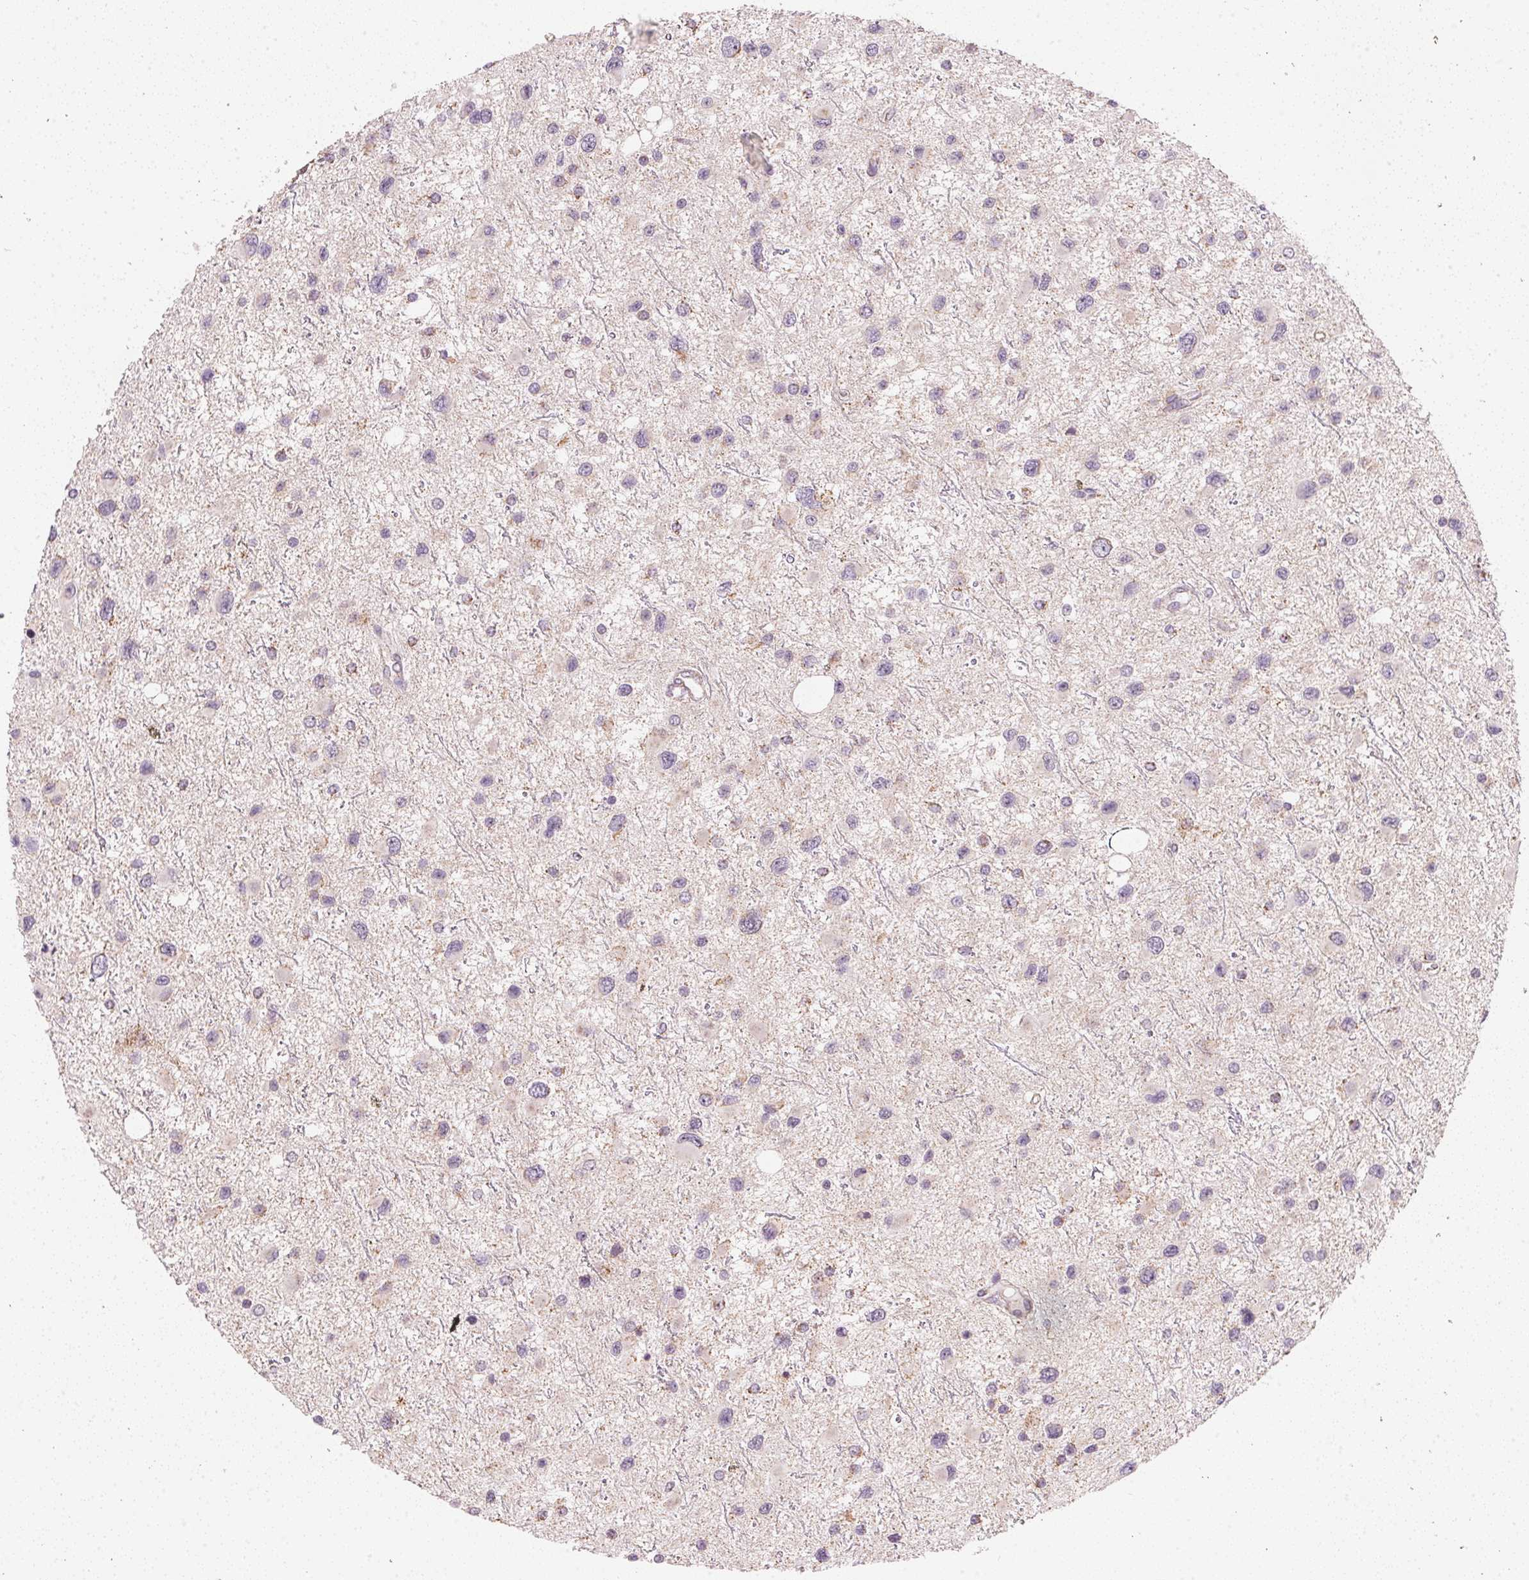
{"staining": {"intensity": "weak", "quantity": "<25%", "location": "cytoplasmic/membranous"}, "tissue": "glioma", "cell_type": "Tumor cells", "image_type": "cancer", "snomed": [{"axis": "morphology", "description": "Glioma, malignant, Low grade"}, {"axis": "topography", "description": "Brain"}], "caption": "There is no significant staining in tumor cells of low-grade glioma (malignant).", "gene": "COQ7", "patient": {"sex": "female", "age": 32}}